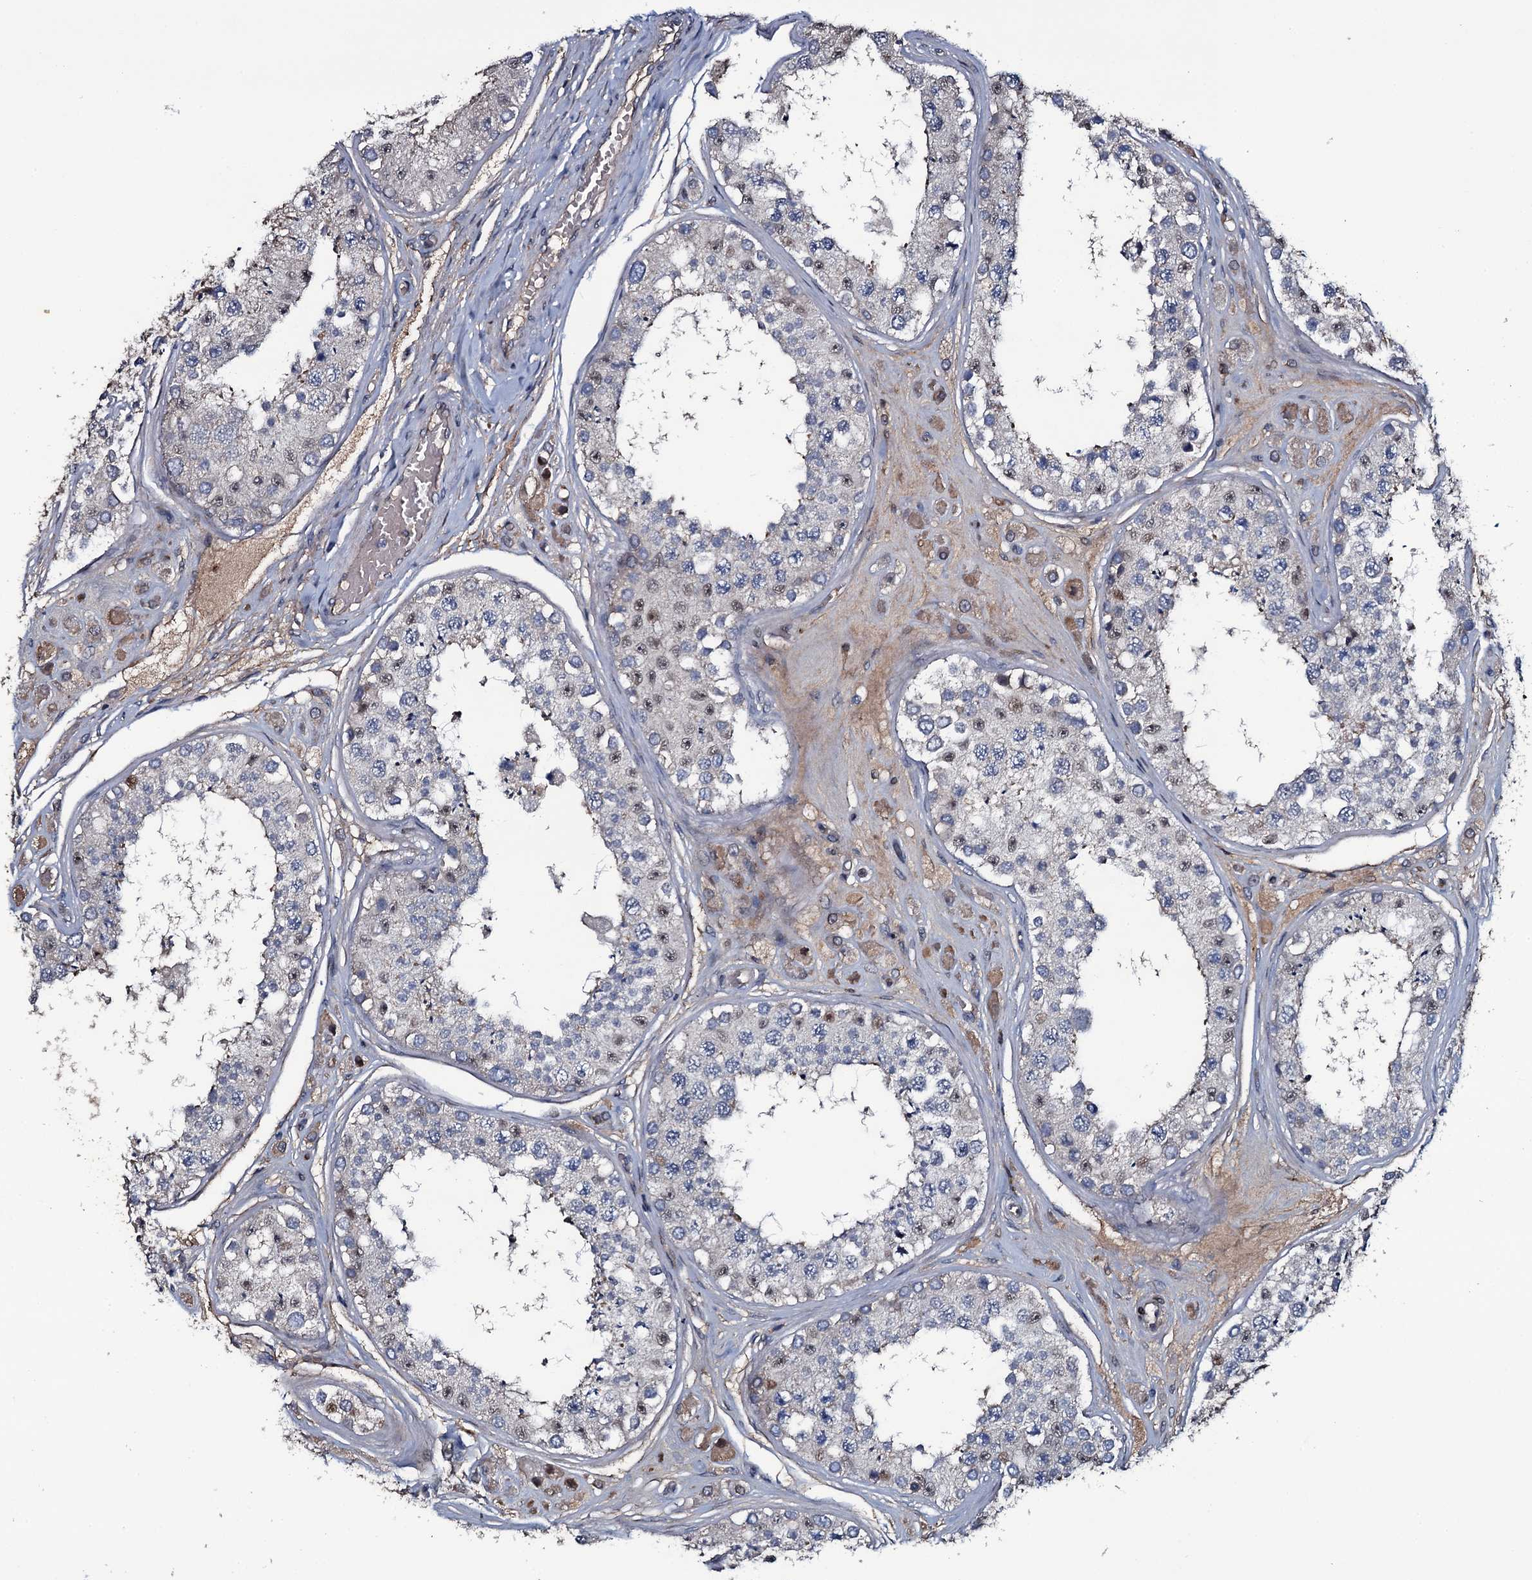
{"staining": {"intensity": "moderate", "quantity": "<25%", "location": "nuclear"}, "tissue": "testis", "cell_type": "Cells in seminiferous ducts", "image_type": "normal", "snomed": [{"axis": "morphology", "description": "Normal tissue, NOS"}, {"axis": "topography", "description": "Testis"}], "caption": "DAB immunohistochemical staining of unremarkable testis exhibits moderate nuclear protein staining in approximately <25% of cells in seminiferous ducts. (DAB IHC with brightfield microscopy, high magnification).", "gene": "LYG2", "patient": {"sex": "male", "age": 25}}